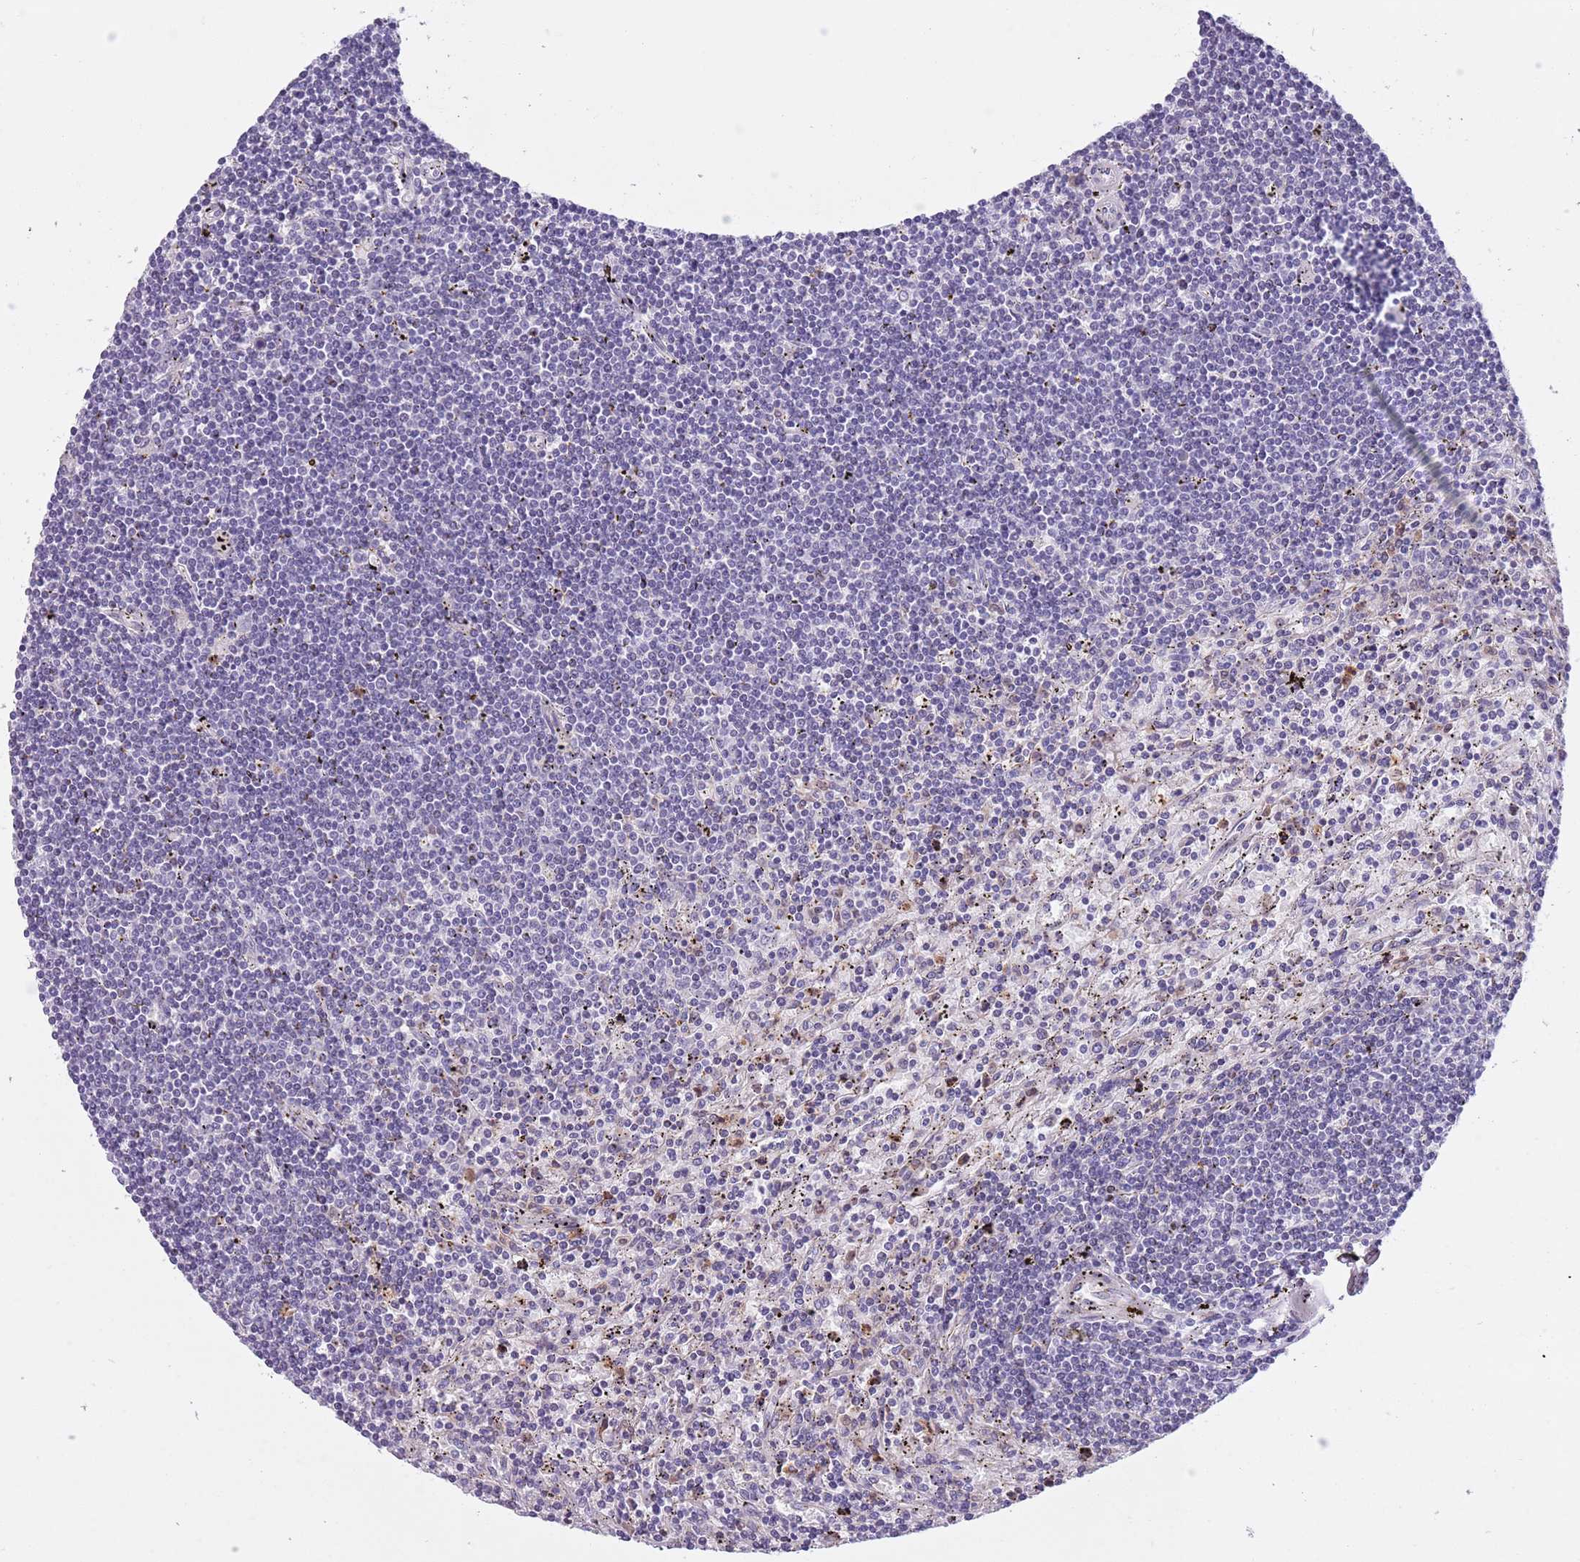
{"staining": {"intensity": "negative", "quantity": "none", "location": "none"}, "tissue": "lymphoma", "cell_type": "Tumor cells", "image_type": "cancer", "snomed": [{"axis": "morphology", "description": "Malignant lymphoma, non-Hodgkin's type, Low grade"}, {"axis": "topography", "description": "Spleen"}], "caption": "Immunohistochemistry (IHC) of human lymphoma exhibits no positivity in tumor cells. (DAB immunohistochemistry, high magnification).", "gene": "JAML", "patient": {"sex": "male", "age": 76}}